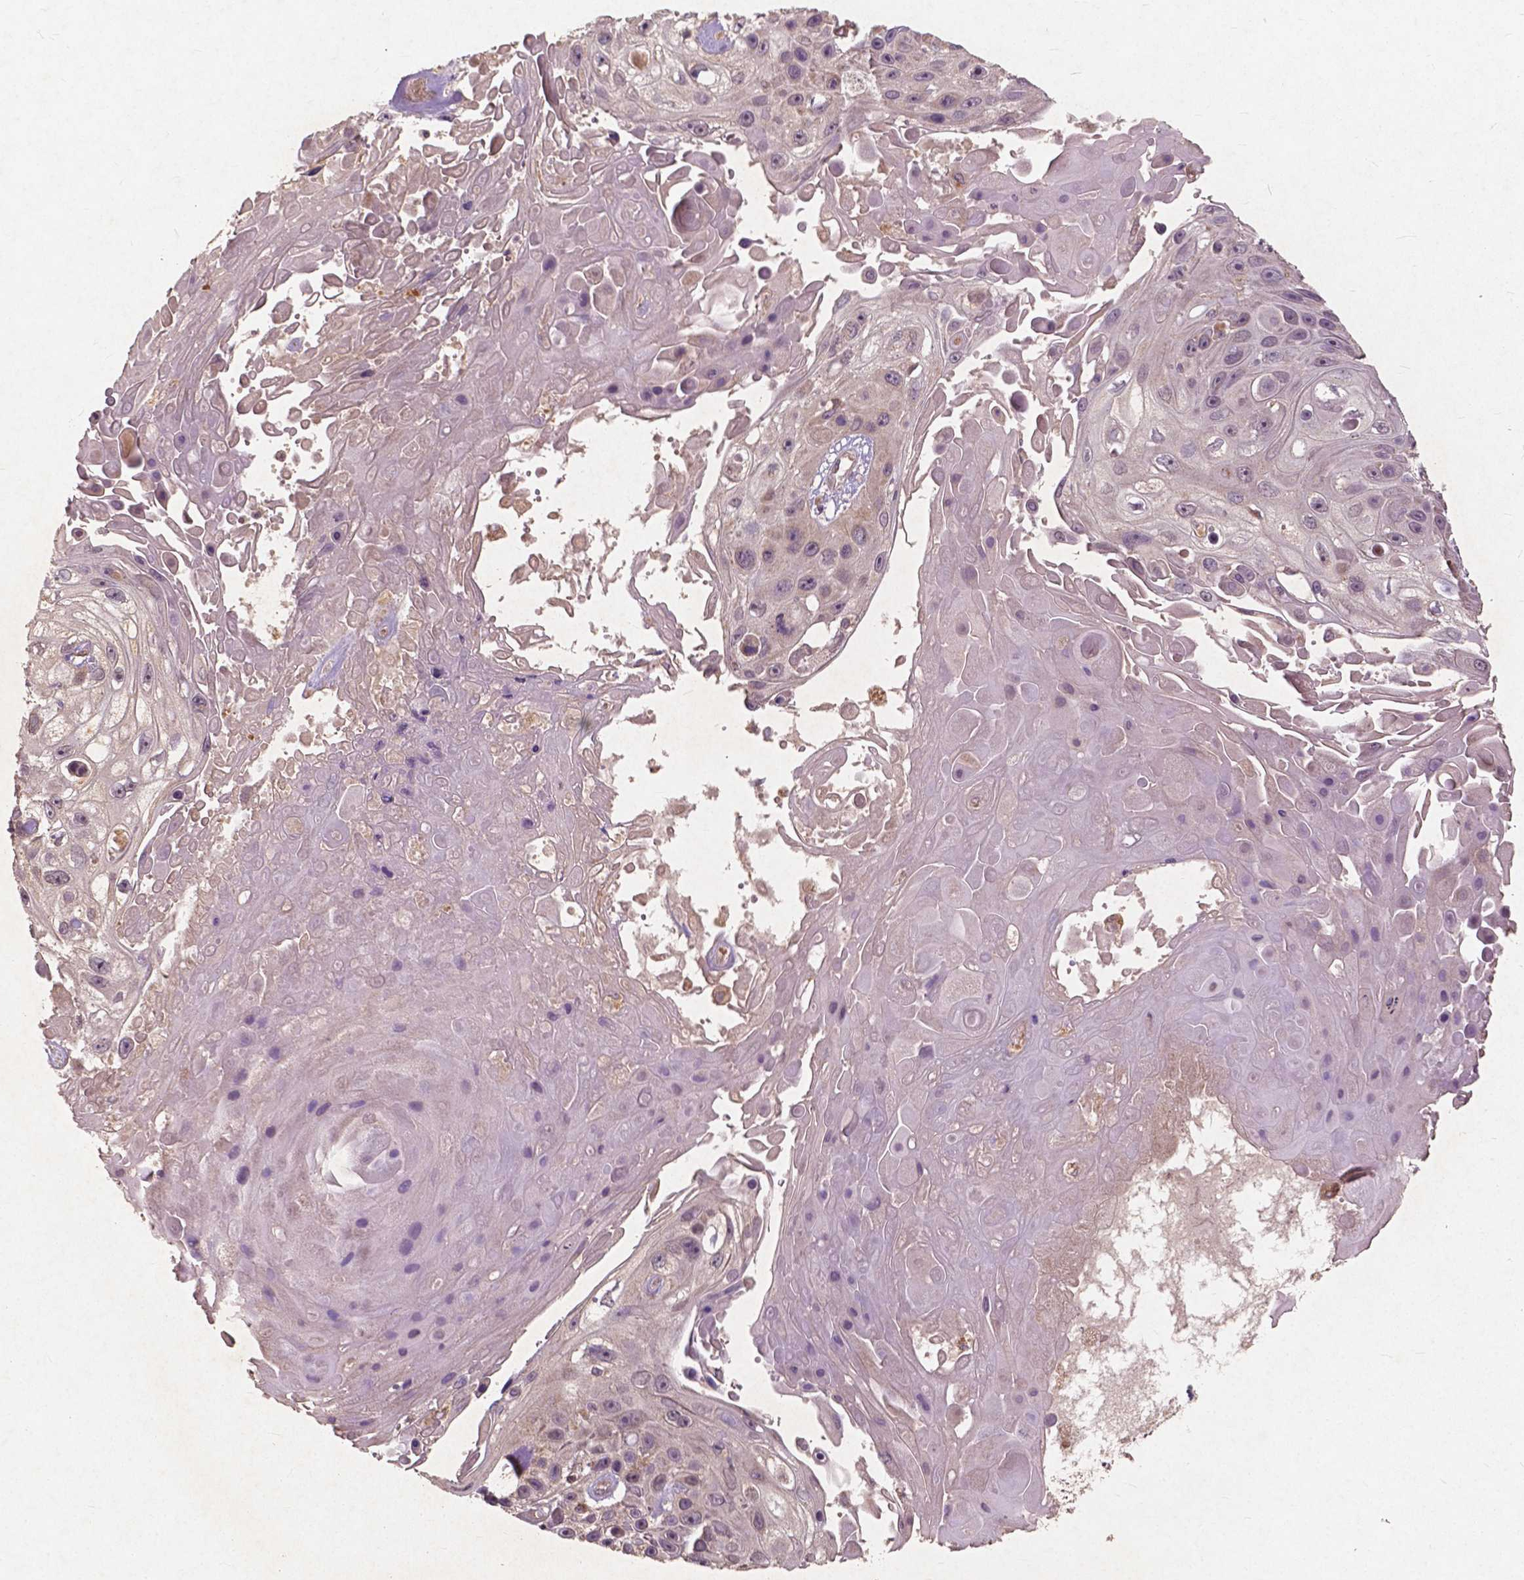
{"staining": {"intensity": "weak", "quantity": "25%-75%", "location": "cytoplasmic/membranous"}, "tissue": "skin cancer", "cell_type": "Tumor cells", "image_type": "cancer", "snomed": [{"axis": "morphology", "description": "Squamous cell carcinoma, NOS"}, {"axis": "topography", "description": "Skin"}], "caption": "Skin cancer (squamous cell carcinoma) stained for a protein (brown) reveals weak cytoplasmic/membranous positive positivity in about 25%-75% of tumor cells.", "gene": "ST6GALNAC5", "patient": {"sex": "male", "age": 82}}